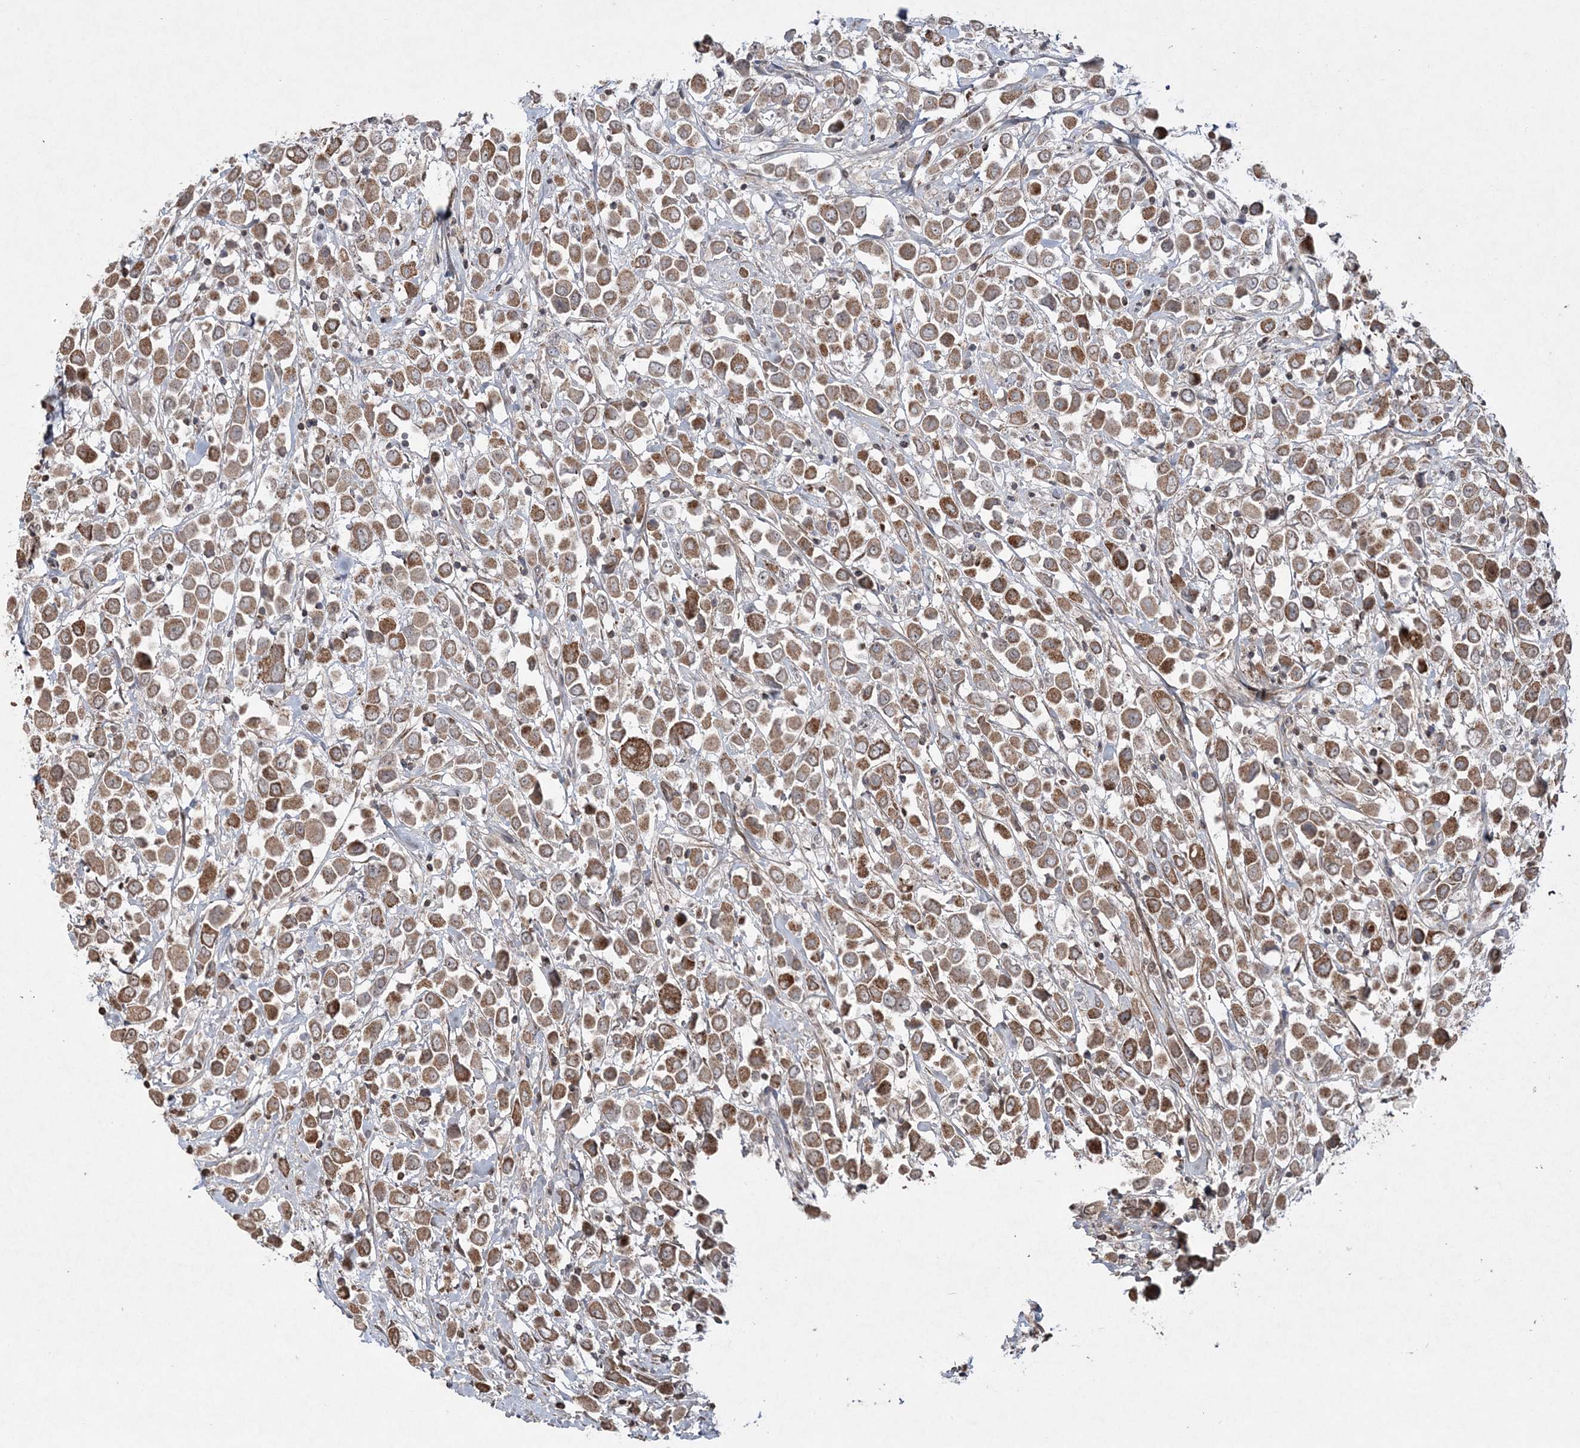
{"staining": {"intensity": "moderate", "quantity": ">75%", "location": "cytoplasmic/membranous"}, "tissue": "breast cancer", "cell_type": "Tumor cells", "image_type": "cancer", "snomed": [{"axis": "morphology", "description": "Duct carcinoma"}, {"axis": "topography", "description": "Breast"}], "caption": "A brown stain labels moderate cytoplasmic/membranous staining of a protein in breast cancer (invasive ductal carcinoma) tumor cells.", "gene": "TTC7A", "patient": {"sex": "female", "age": 61}}